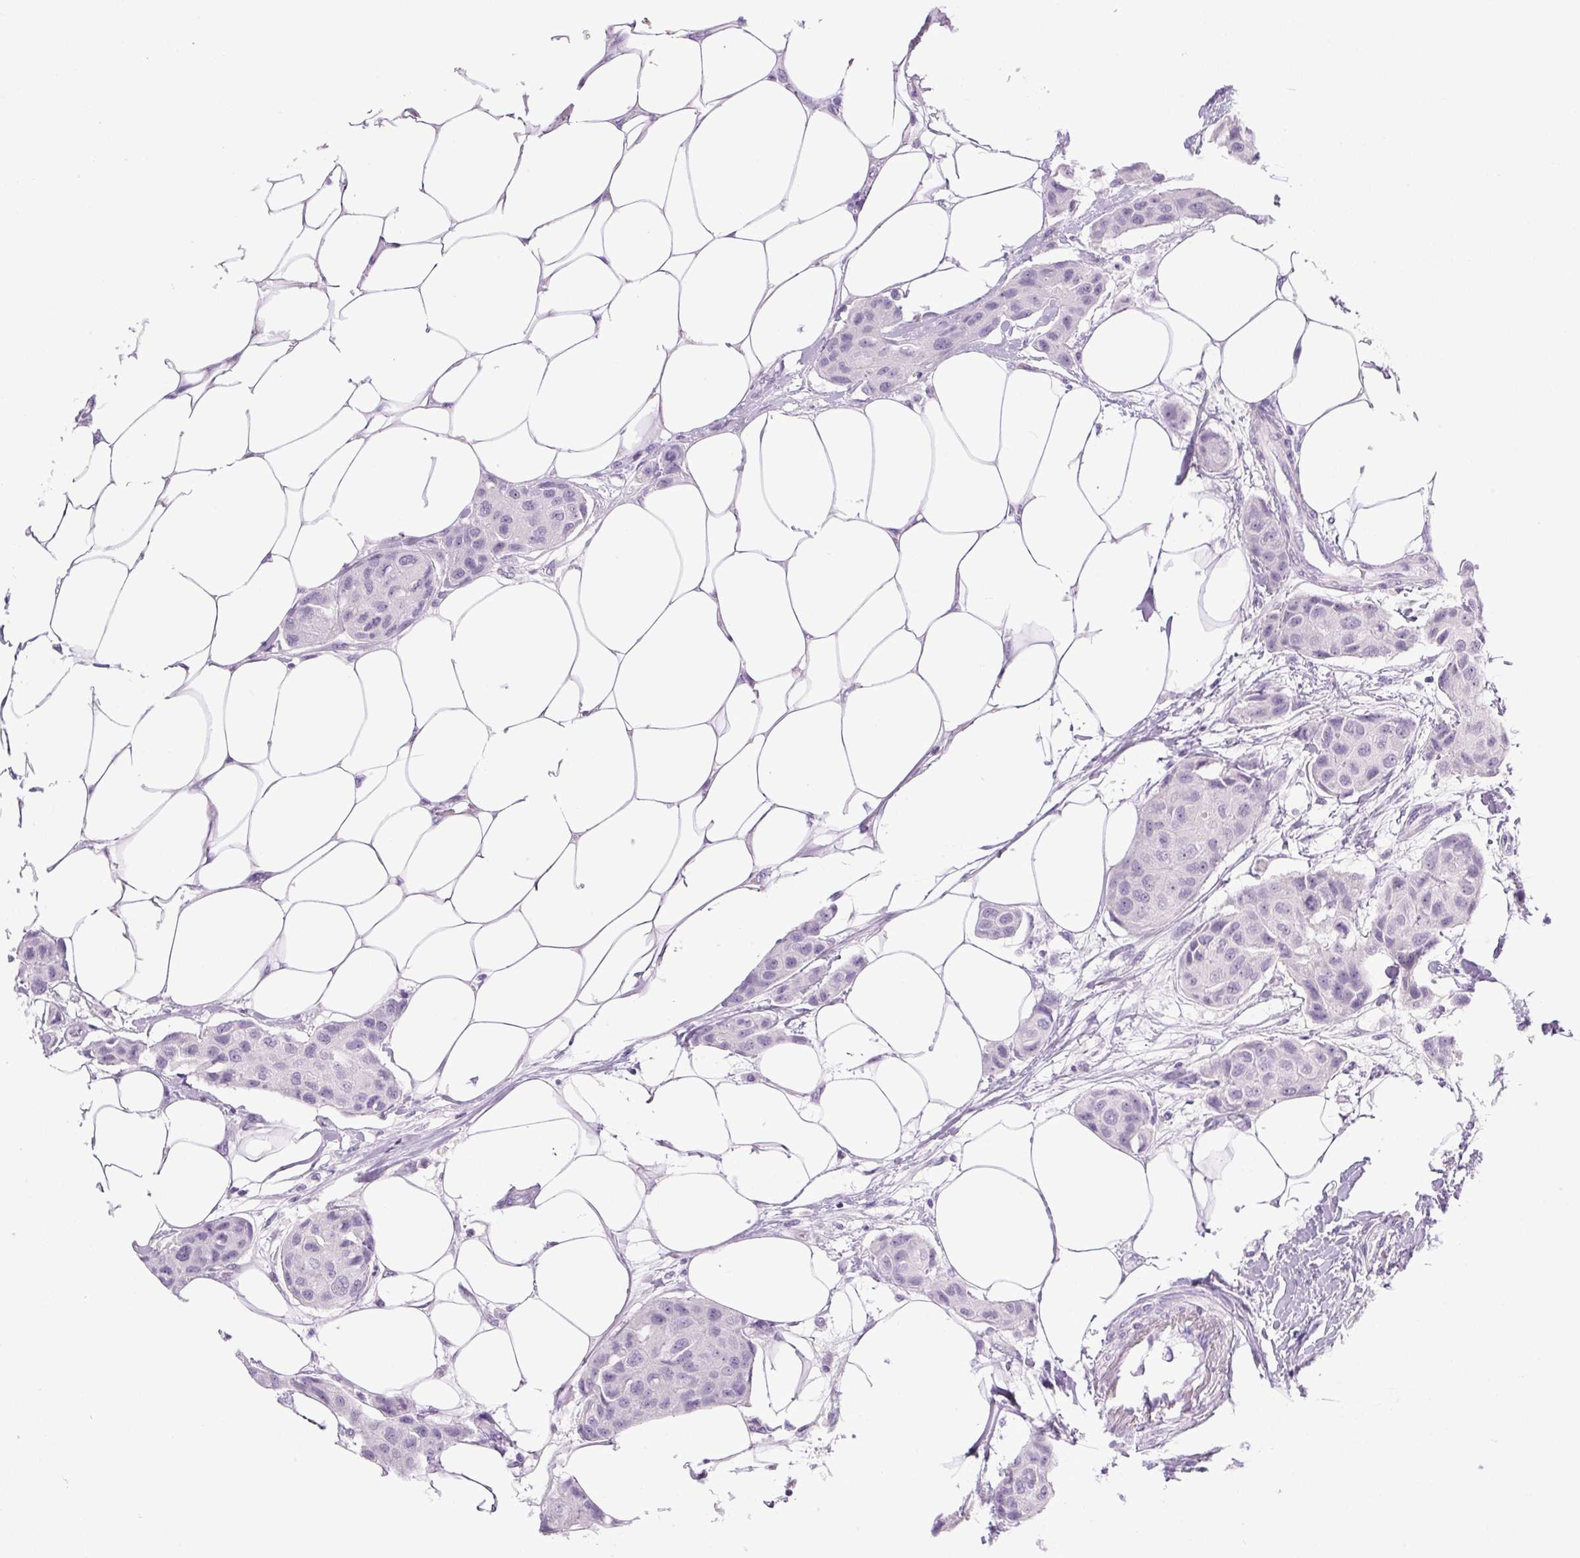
{"staining": {"intensity": "negative", "quantity": "none", "location": "none"}, "tissue": "breast cancer", "cell_type": "Tumor cells", "image_type": "cancer", "snomed": [{"axis": "morphology", "description": "Duct carcinoma"}, {"axis": "topography", "description": "Breast"}, {"axis": "topography", "description": "Lymph node"}], "caption": "Immunohistochemistry of human intraductal carcinoma (breast) shows no expression in tumor cells.", "gene": "COL9A2", "patient": {"sex": "female", "age": 80}}